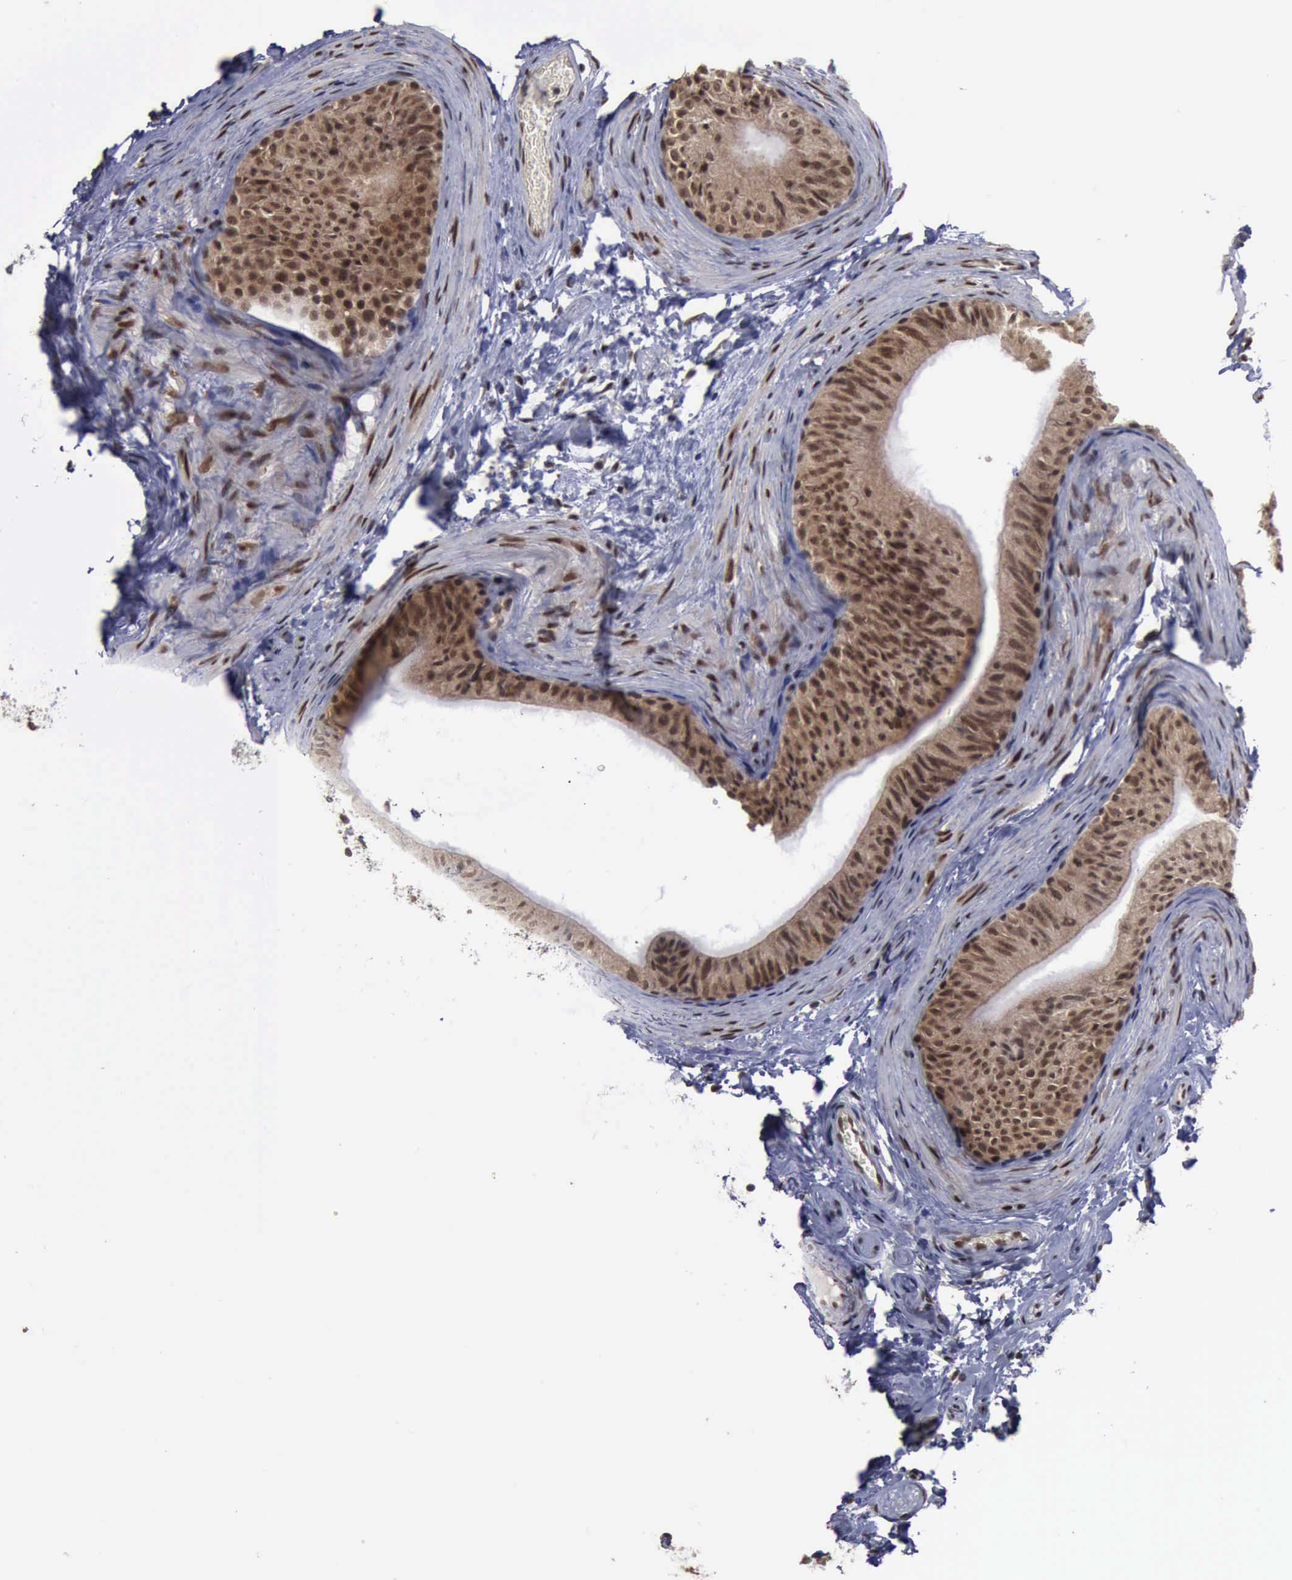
{"staining": {"intensity": "moderate", "quantity": ">75%", "location": "cytoplasmic/membranous,nuclear"}, "tissue": "epididymis", "cell_type": "Glandular cells", "image_type": "normal", "snomed": [{"axis": "morphology", "description": "Normal tissue, NOS"}, {"axis": "topography", "description": "Testis"}, {"axis": "topography", "description": "Epididymis"}], "caption": "Epididymis stained with immunohistochemistry (IHC) shows moderate cytoplasmic/membranous,nuclear staining in about >75% of glandular cells. Using DAB (3,3'-diaminobenzidine) (brown) and hematoxylin (blue) stains, captured at high magnification using brightfield microscopy.", "gene": "RTCB", "patient": {"sex": "male", "age": 36}}